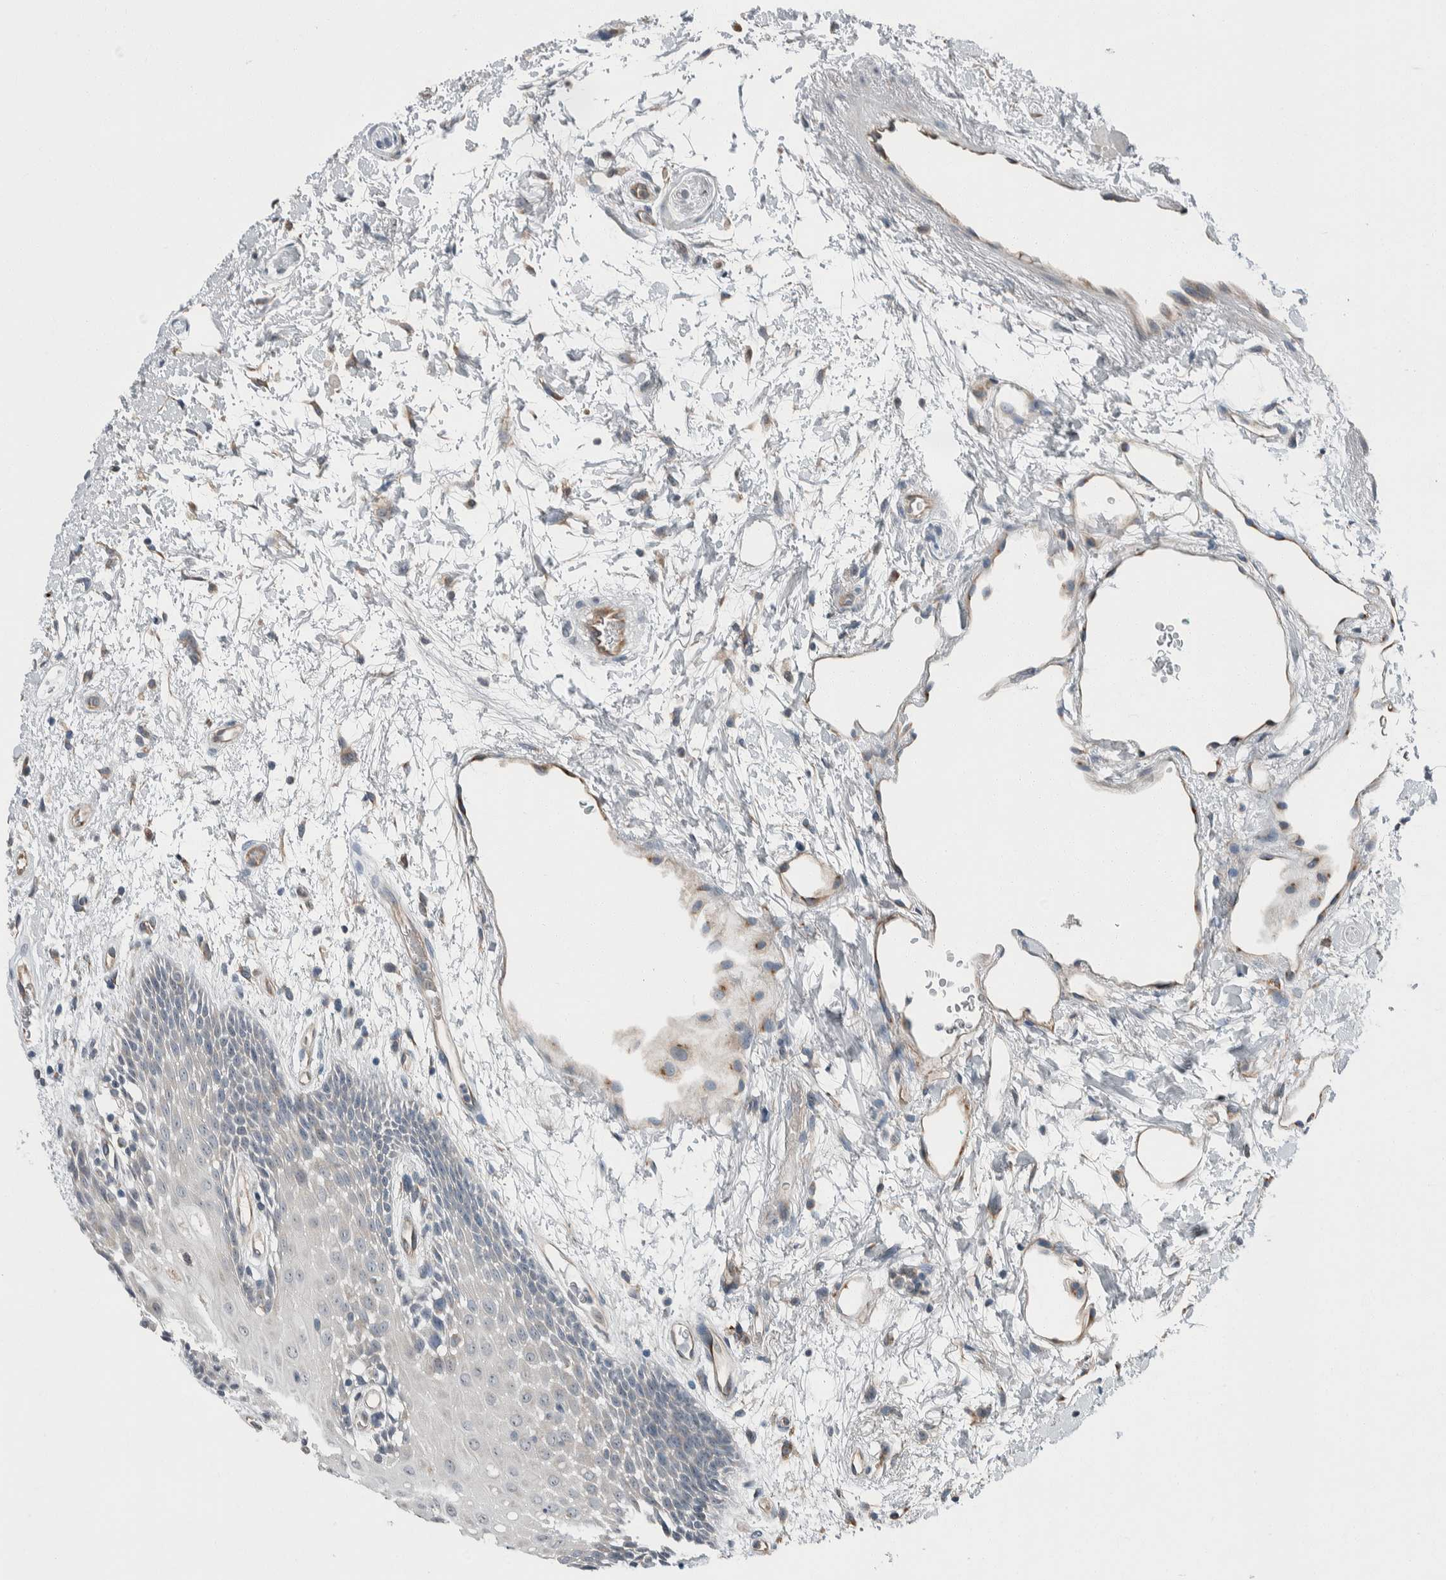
{"staining": {"intensity": "negative", "quantity": "none", "location": "none"}, "tissue": "oral mucosa", "cell_type": "Squamous epithelial cells", "image_type": "normal", "snomed": [{"axis": "morphology", "description": "Normal tissue, NOS"}, {"axis": "topography", "description": "Skeletal muscle"}, {"axis": "topography", "description": "Oral tissue"}, {"axis": "topography", "description": "Peripheral nerve tissue"}], "caption": "IHC of normal human oral mucosa demonstrates no positivity in squamous epithelial cells. Nuclei are stained in blue.", "gene": "USP25", "patient": {"sex": "female", "age": 84}}